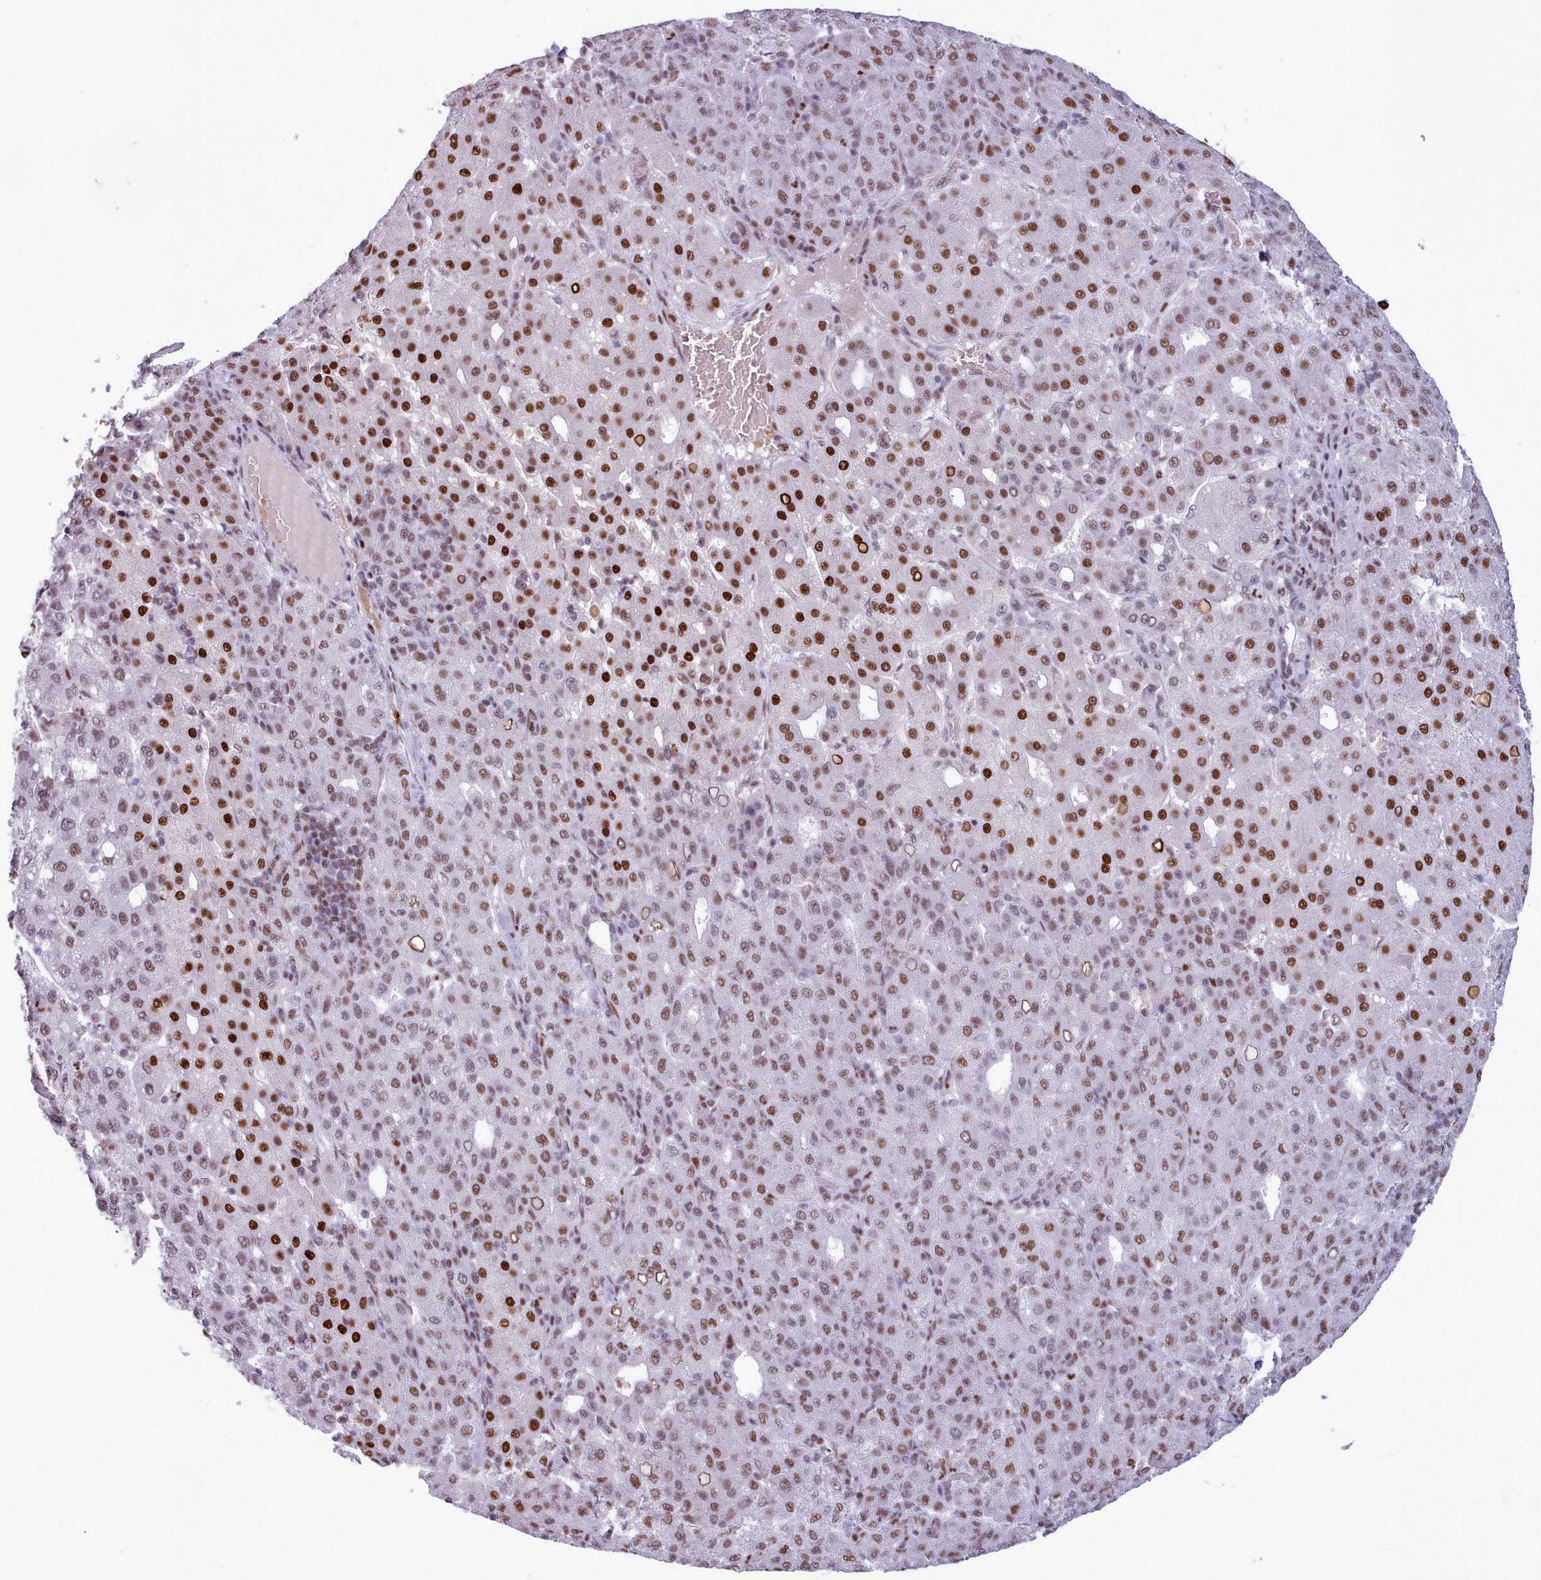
{"staining": {"intensity": "strong", "quantity": "25%-75%", "location": "nuclear"}, "tissue": "liver cancer", "cell_type": "Tumor cells", "image_type": "cancer", "snomed": [{"axis": "morphology", "description": "Carcinoma, Hepatocellular, NOS"}, {"axis": "topography", "description": "Liver"}], "caption": "IHC image of neoplastic tissue: liver cancer (hepatocellular carcinoma) stained using immunohistochemistry (IHC) reveals high levels of strong protein expression localized specifically in the nuclear of tumor cells, appearing as a nuclear brown color.", "gene": "SRSF4", "patient": {"sex": "male", "age": 65}}